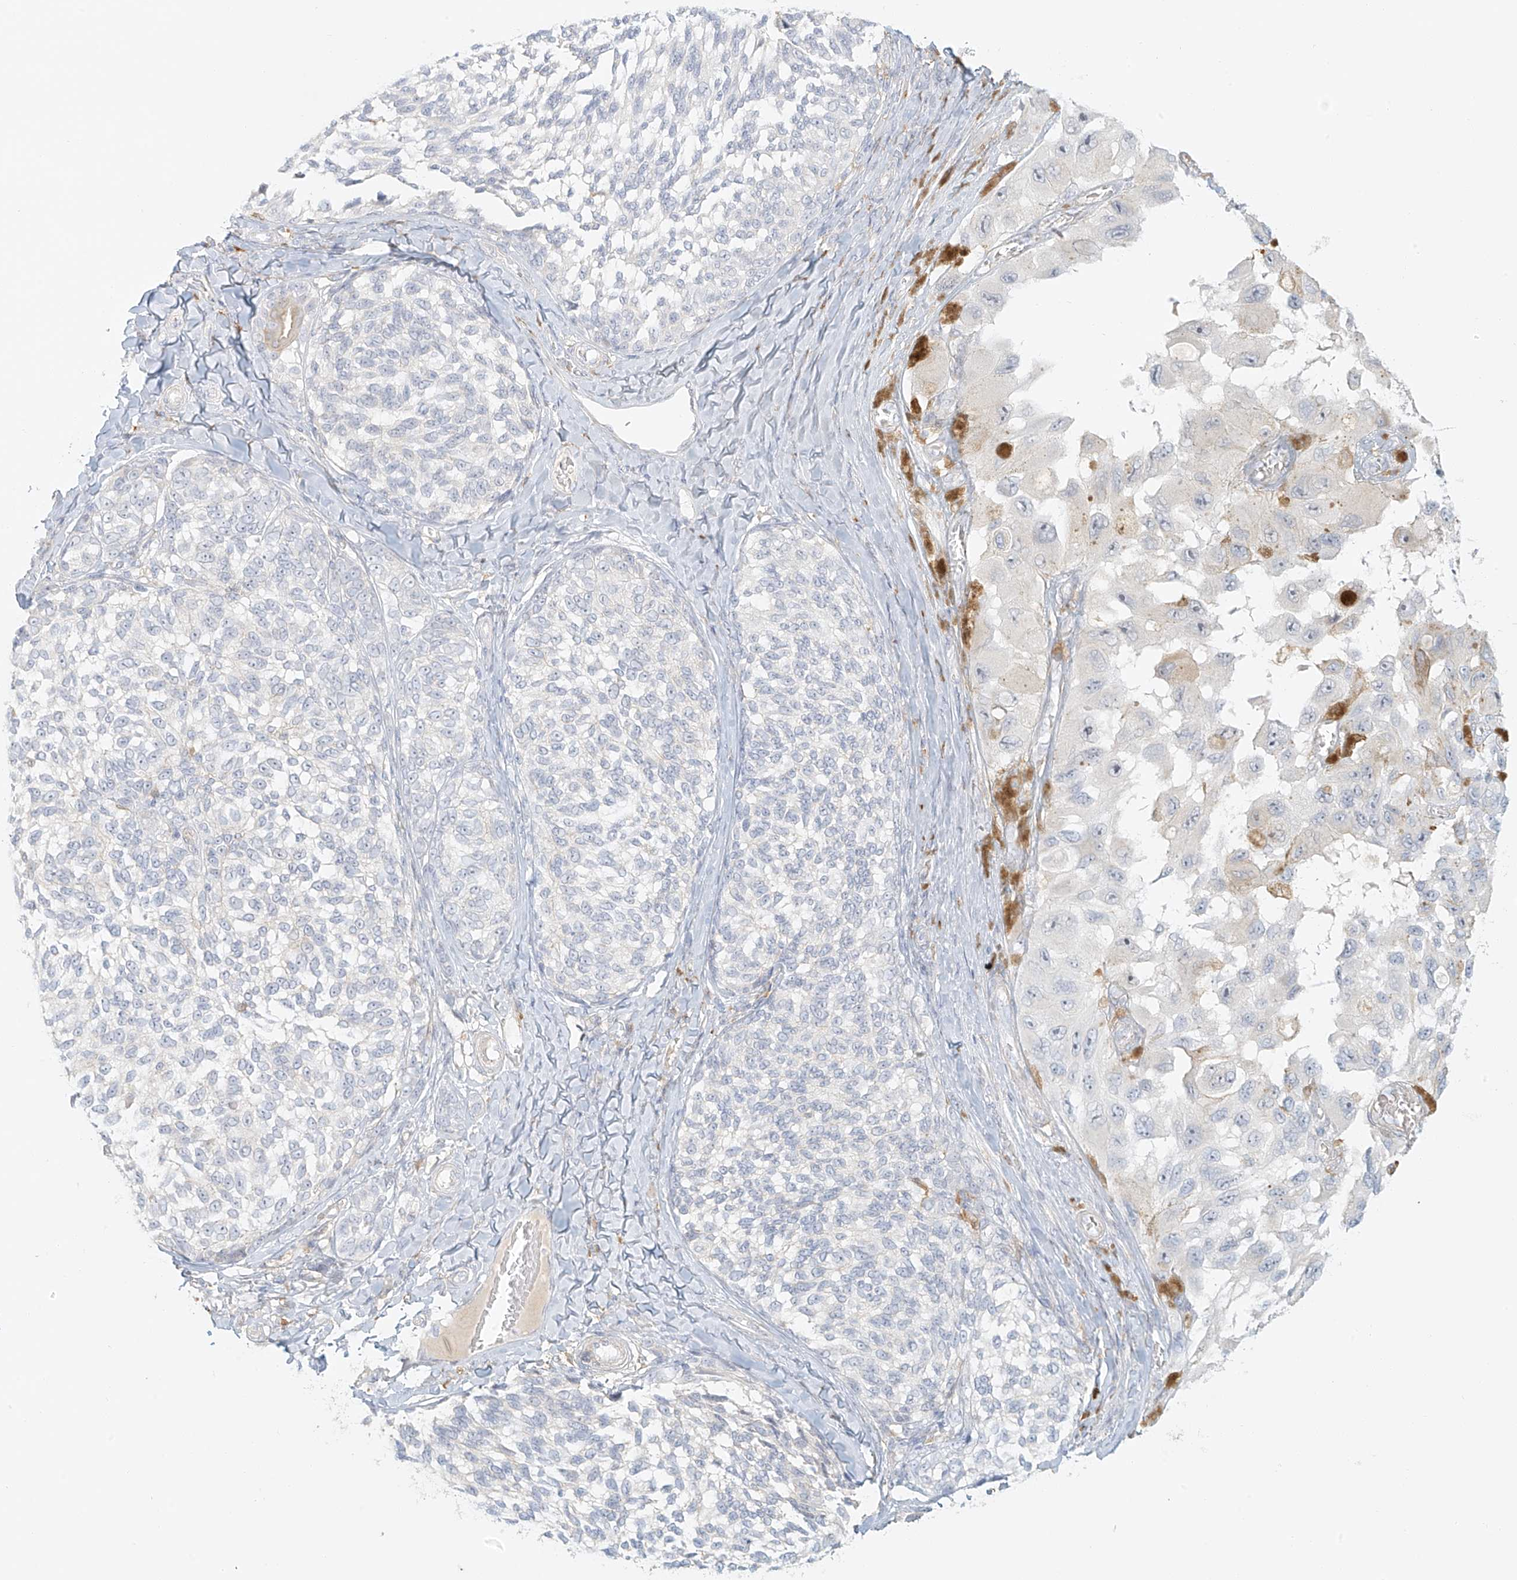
{"staining": {"intensity": "negative", "quantity": "none", "location": "none"}, "tissue": "melanoma", "cell_type": "Tumor cells", "image_type": "cancer", "snomed": [{"axis": "morphology", "description": "Malignant melanoma, NOS"}, {"axis": "topography", "description": "Skin"}], "caption": "Tumor cells are negative for protein expression in human melanoma.", "gene": "UPK1B", "patient": {"sex": "female", "age": 73}}